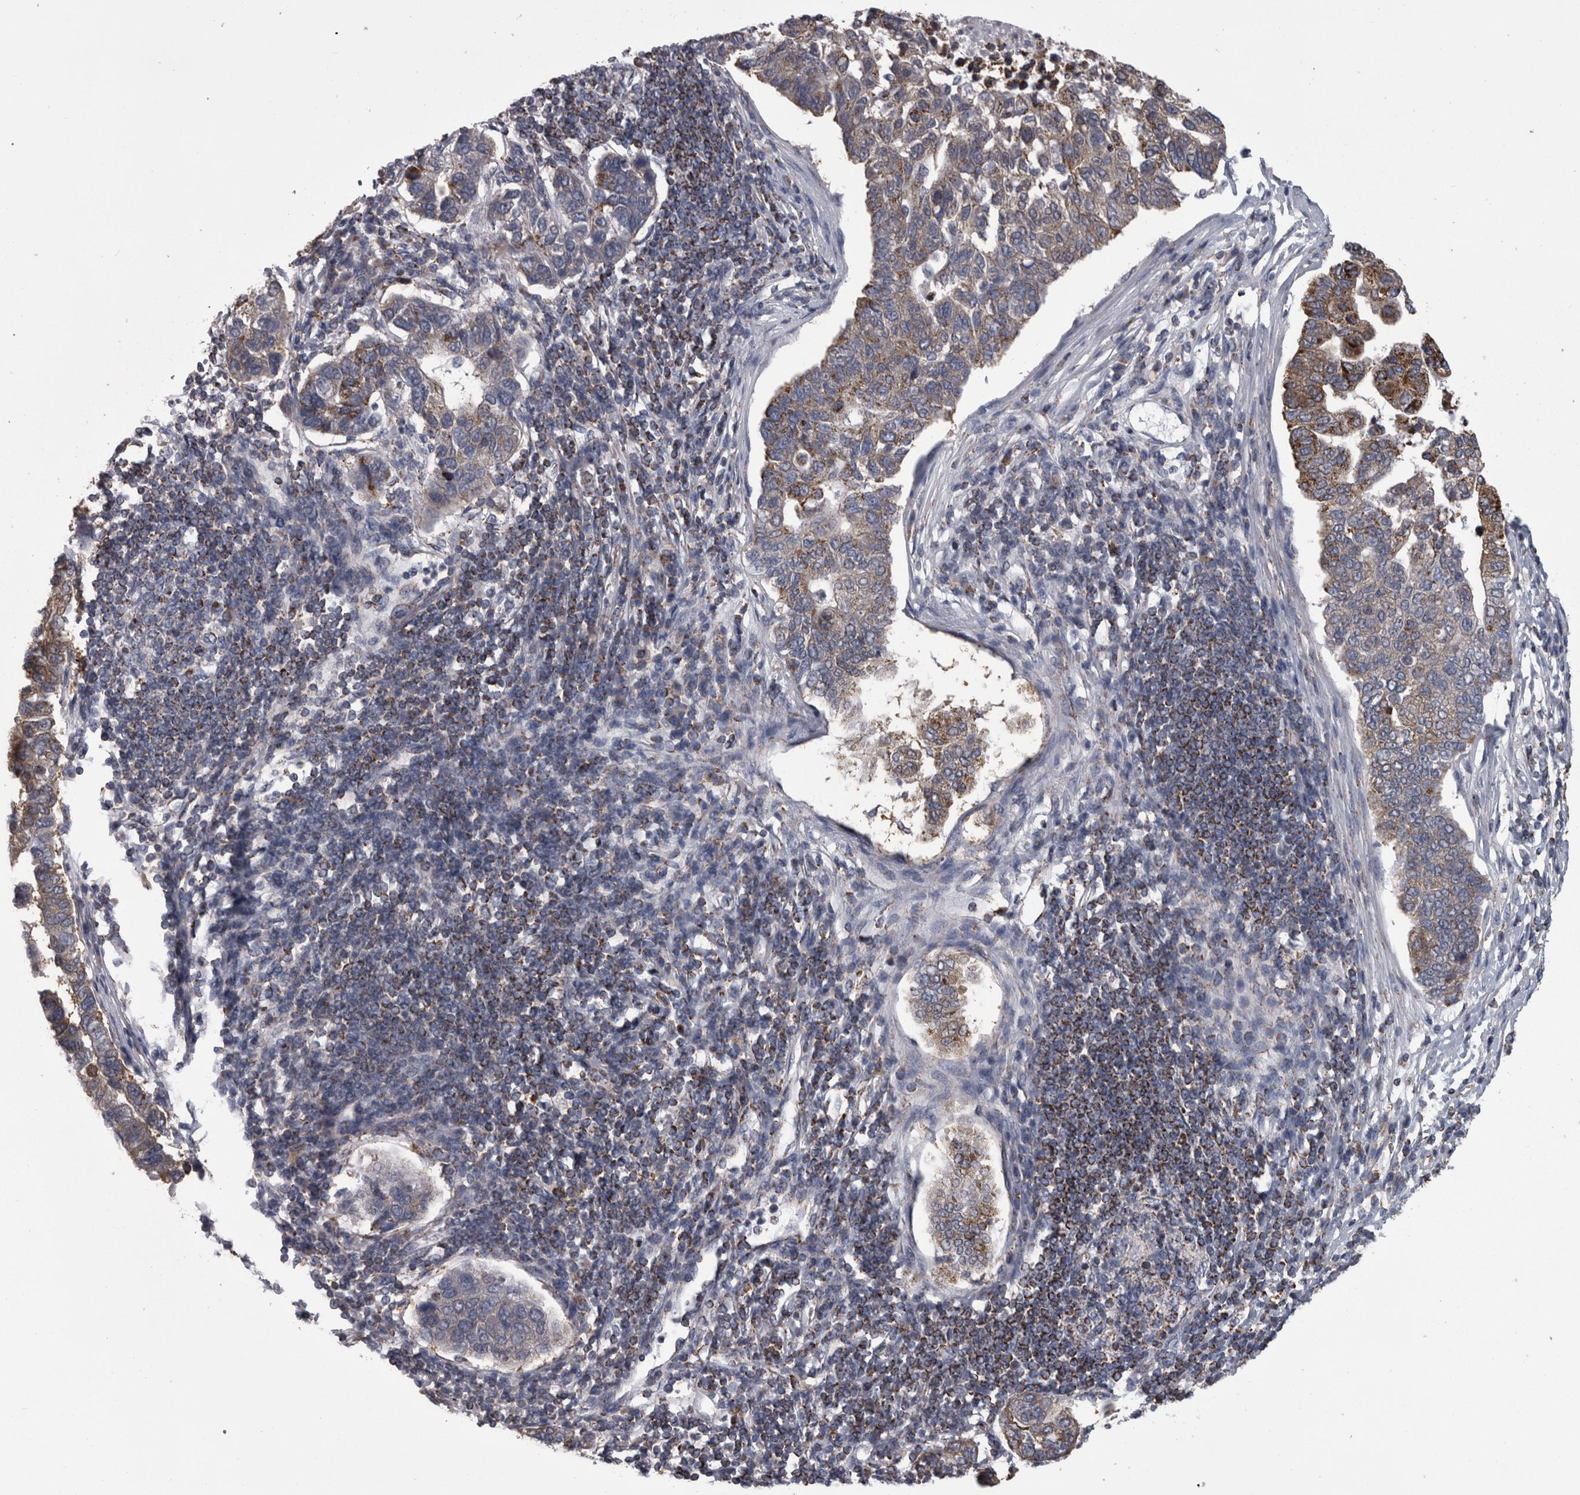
{"staining": {"intensity": "moderate", "quantity": "25%-75%", "location": "cytoplasmic/membranous"}, "tissue": "pancreatic cancer", "cell_type": "Tumor cells", "image_type": "cancer", "snomed": [{"axis": "morphology", "description": "Adenocarcinoma, NOS"}, {"axis": "topography", "description": "Pancreas"}], "caption": "There is medium levels of moderate cytoplasmic/membranous positivity in tumor cells of pancreatic cancer (adenocarcinoma), as demonstrated by immunohistochemical staining (brown color).", "gene": "MDH2", "patient": {"sex": "female", "age": 61}}